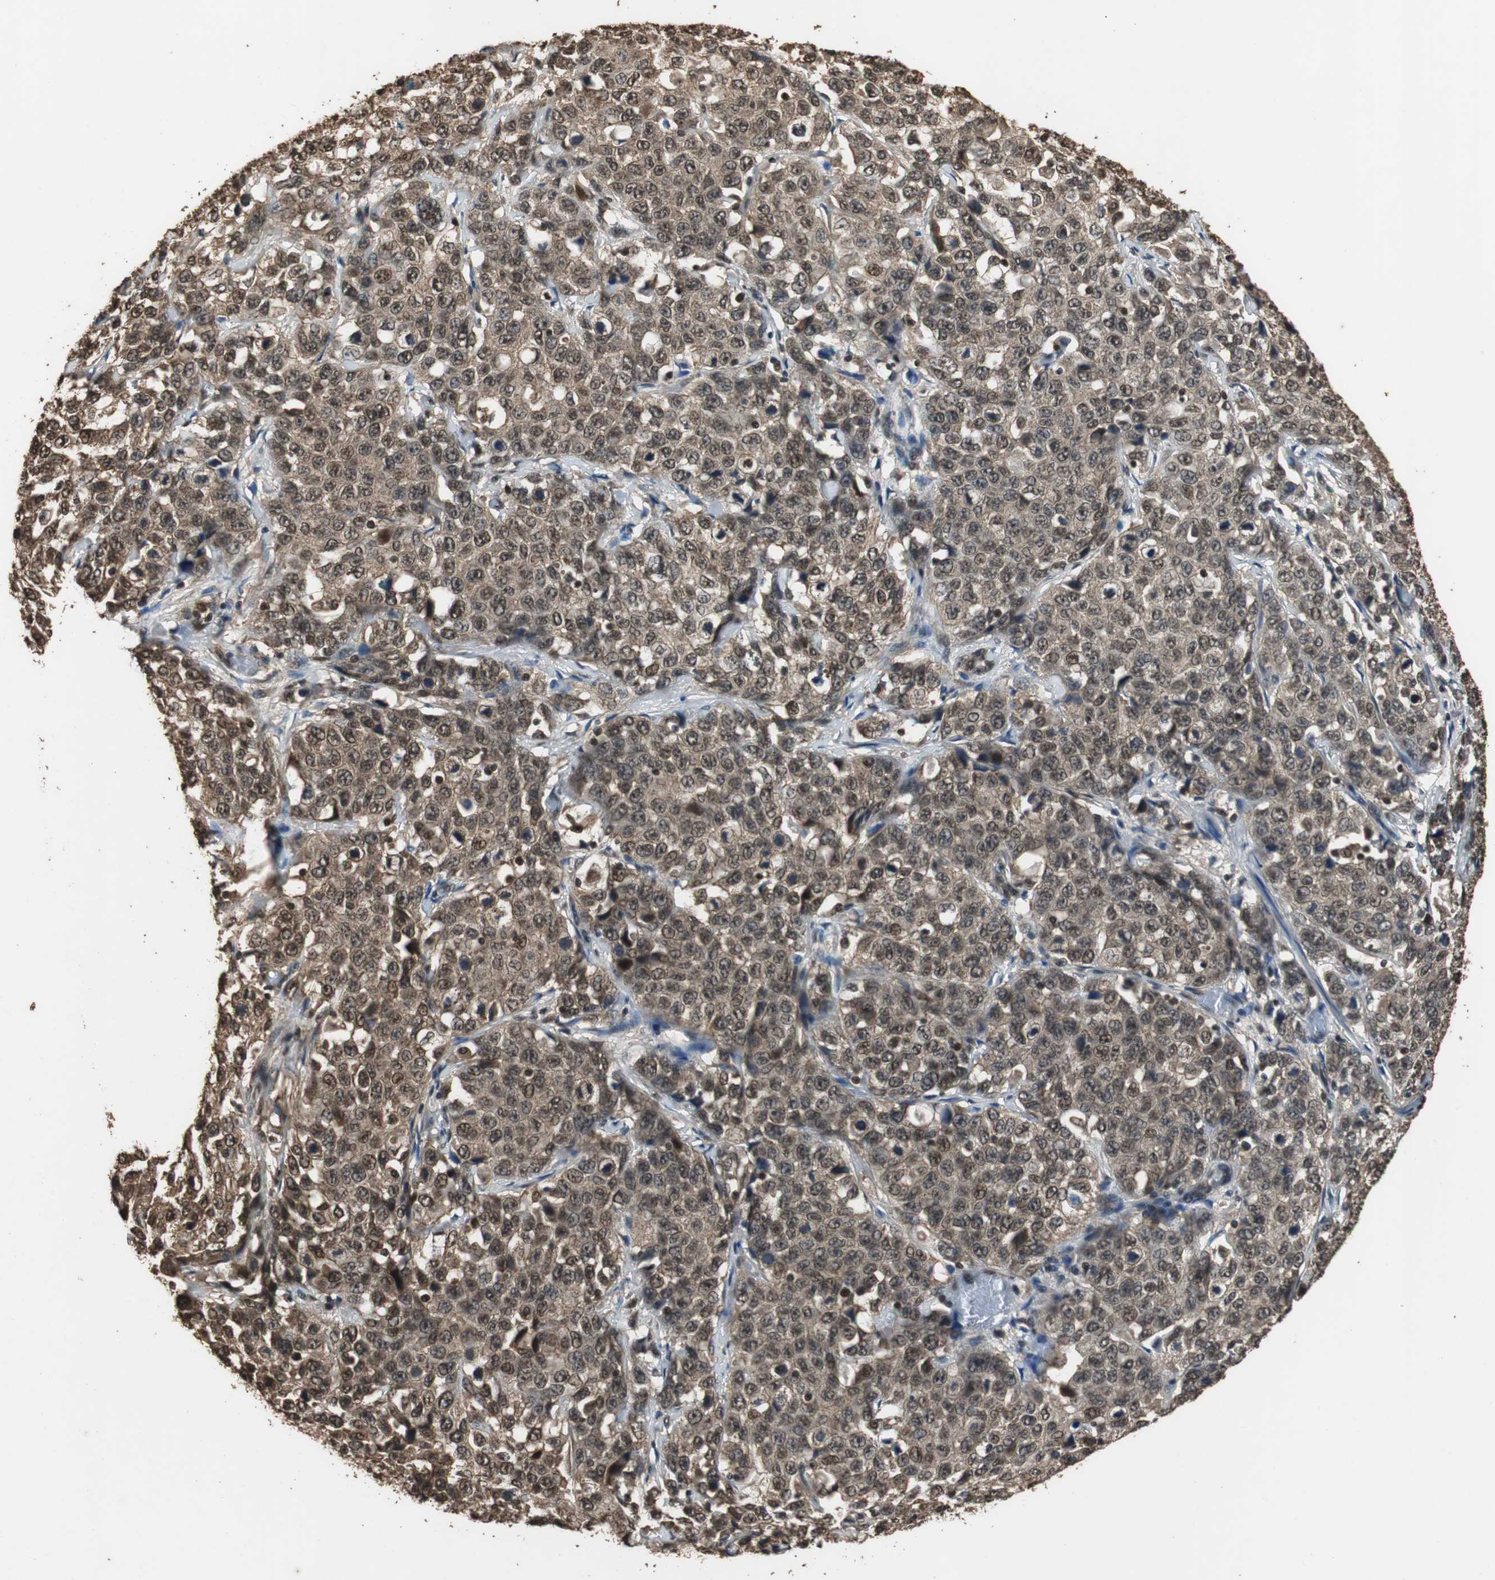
{"staining": {"intensity": "moderate", "quantity": ">75%", "location": "cytoplasmic/membranous,nuclear"}, "tissue": "stomach cancer", "cell_type": "Tumor cells", "image_type": "cancer", "snomed": [{"axis": "morphology", "description": "Normal tissue, NOS"}, {"axis": "morphology", "description": "Adenocarcinoma, NOS"}, {"axis": "topography", "description": "Stomach"}], "caption": "Human stomach adenocarcinoma stained with a brown dye exhibits moderate cytoplasmic/membranous and nuclear positive expression in about >75% of tumor cells.", "gene": "ZNF18", "patient": {"sex": "male", "age": 48}}